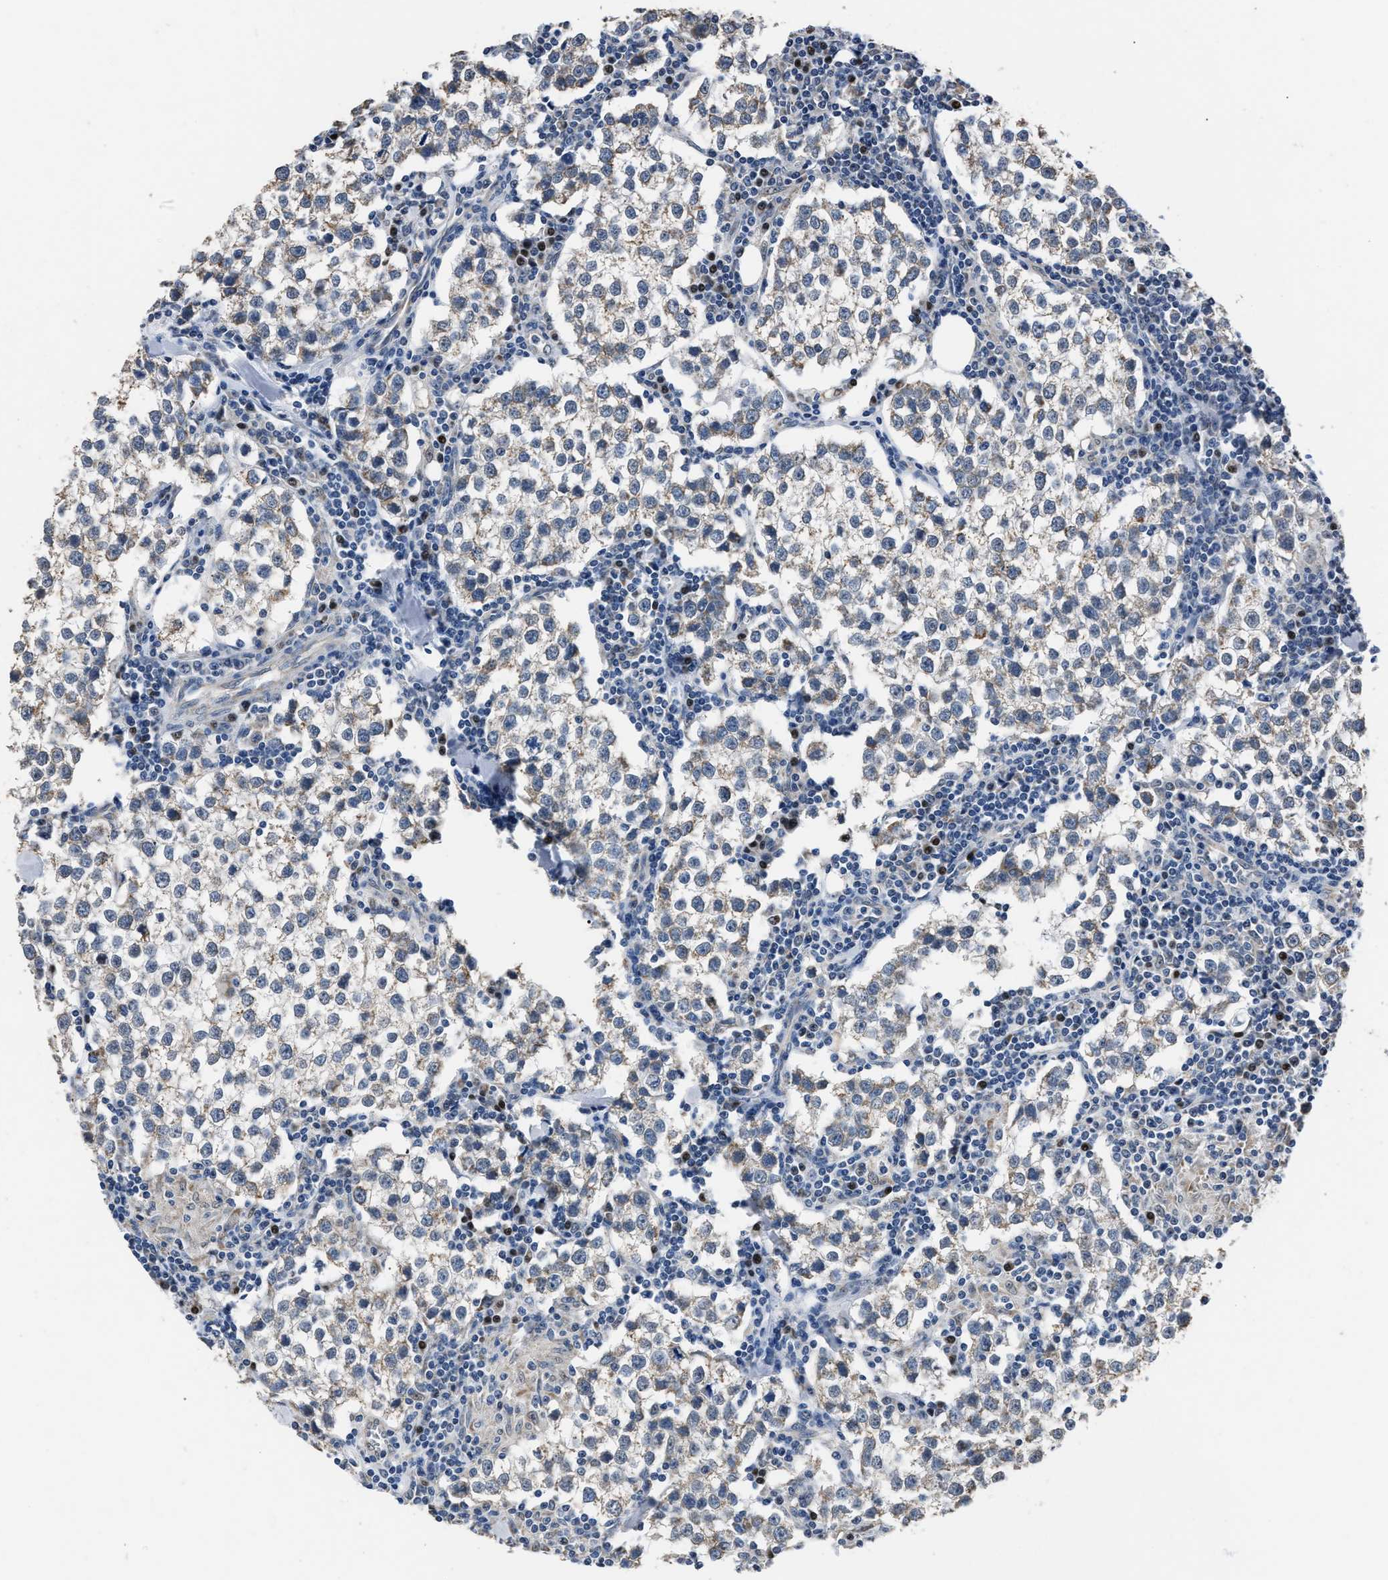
{"staining": {"intensity": "weak", "quantity": "25%-75%", "location": "cytoplasmic/membranous"}, "tissue": "testis cancer", "cell_type": "Tumor cells", "image_type": "cancer", "snomed": [{"axis": "morphology", "description": "Seminoma, NOS"}, {"axis": "morphology", "description": "Carcinoma, Embryonal, NOS"}, {"axis": "topography", "description": "Testis"}], "caption": "The micrograph reveals immunohistochemical staining of testis embryonal carcinoma. There is weak cytoplasmic/membranous staining is appreciated in approximately 25%-75% of tumor cells. (Brightfield microscopy of DAB IHC at high magnification).", "gene": "NSUN5", "patient": {"sex": "male", "age": 36}}